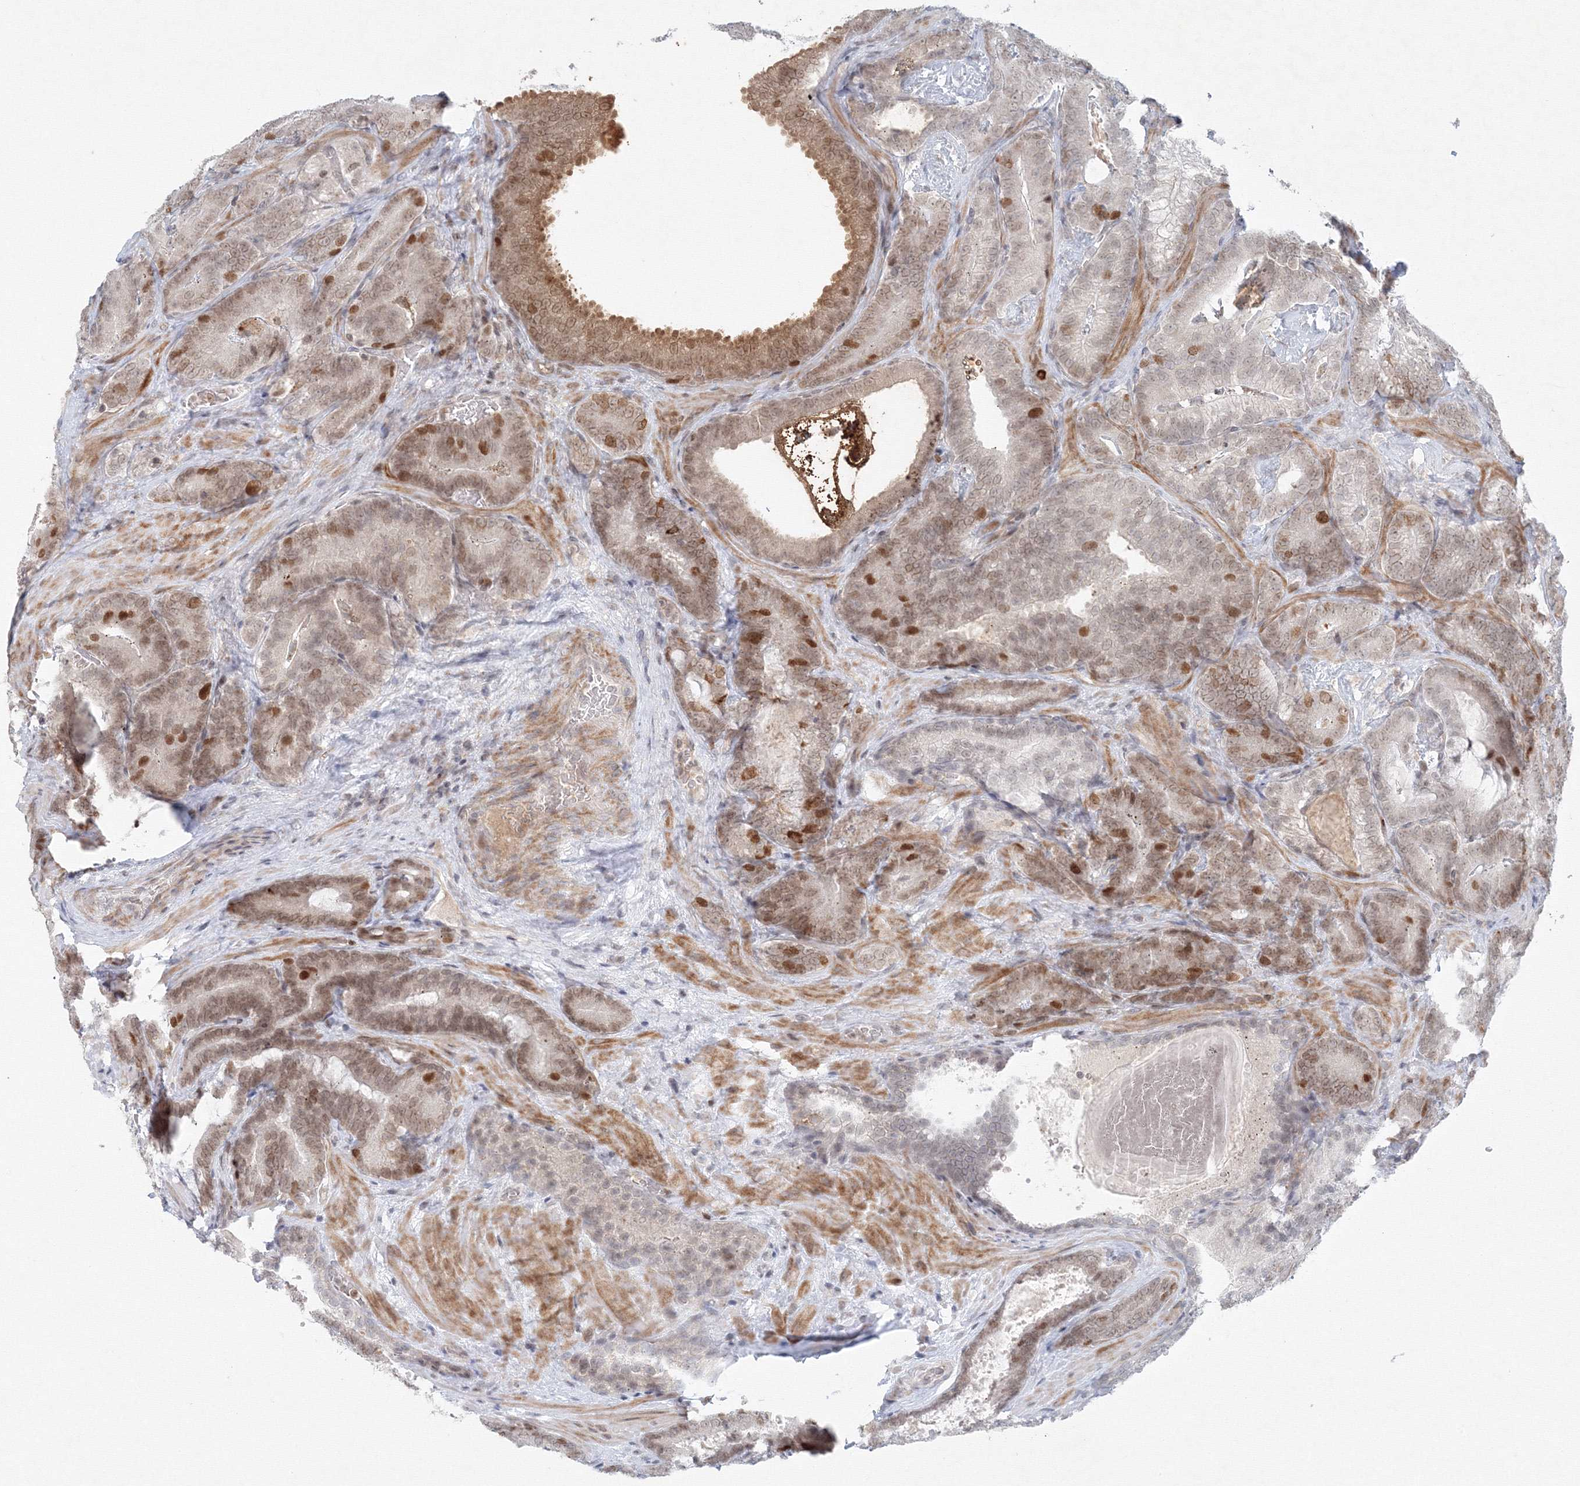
{"staining": {"intensity": "weak", "quantity": "<25%", "location": "nuclear"}, "tissue": "prostate cancer", "cell_type": "Tumor cells", "image_type": "cancer", "snomed": [{"axis": "morphology", "description": "Adenocarcinoma, High grade"}, {"axis": "topography", "description": "Prostate"}], "caption": "Human high-grade adenocarcinoma (prostate) stained for a protein using IHC displays no positivity in tumor cells.", "gene": "KIF4A", "patient": {"sex": "male", "age": 66}}